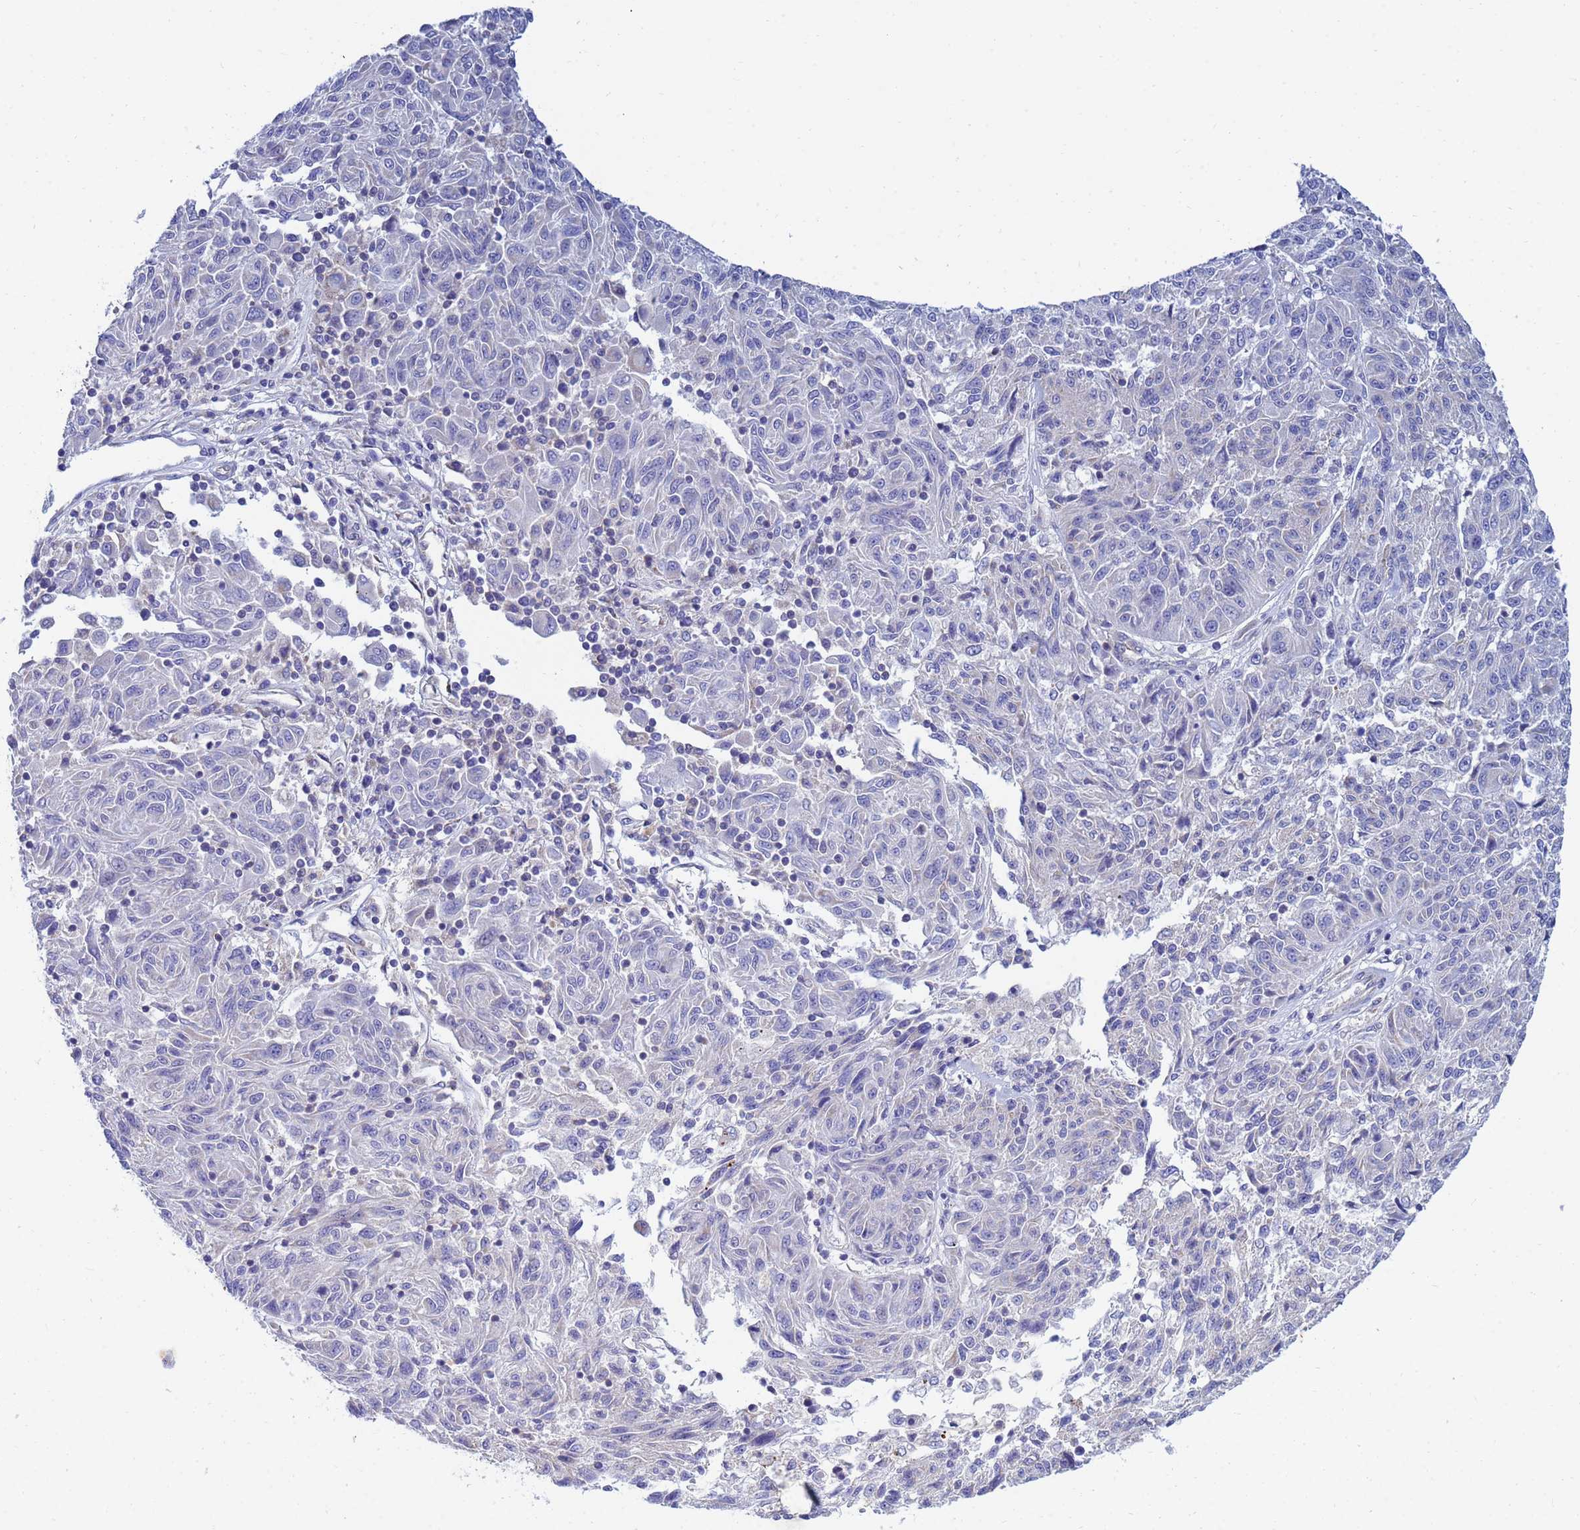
{"staining": {"intensity": "negative", "quantity": "none", "location": "none"}, "tissue": "melanoma", "cell_type": "Tumor cells", "image_type": "cancer", "snomed": [{"axis": "morphology", "description": "Malignant melanoma, NOS"}, {"axis": "topography", "description": "Skin"}], "caption": "Tumor cells show no significant staining in malignant melanoma.", "gene": "SDR39U1", "patient": {"sex": "male", "age": 53}}